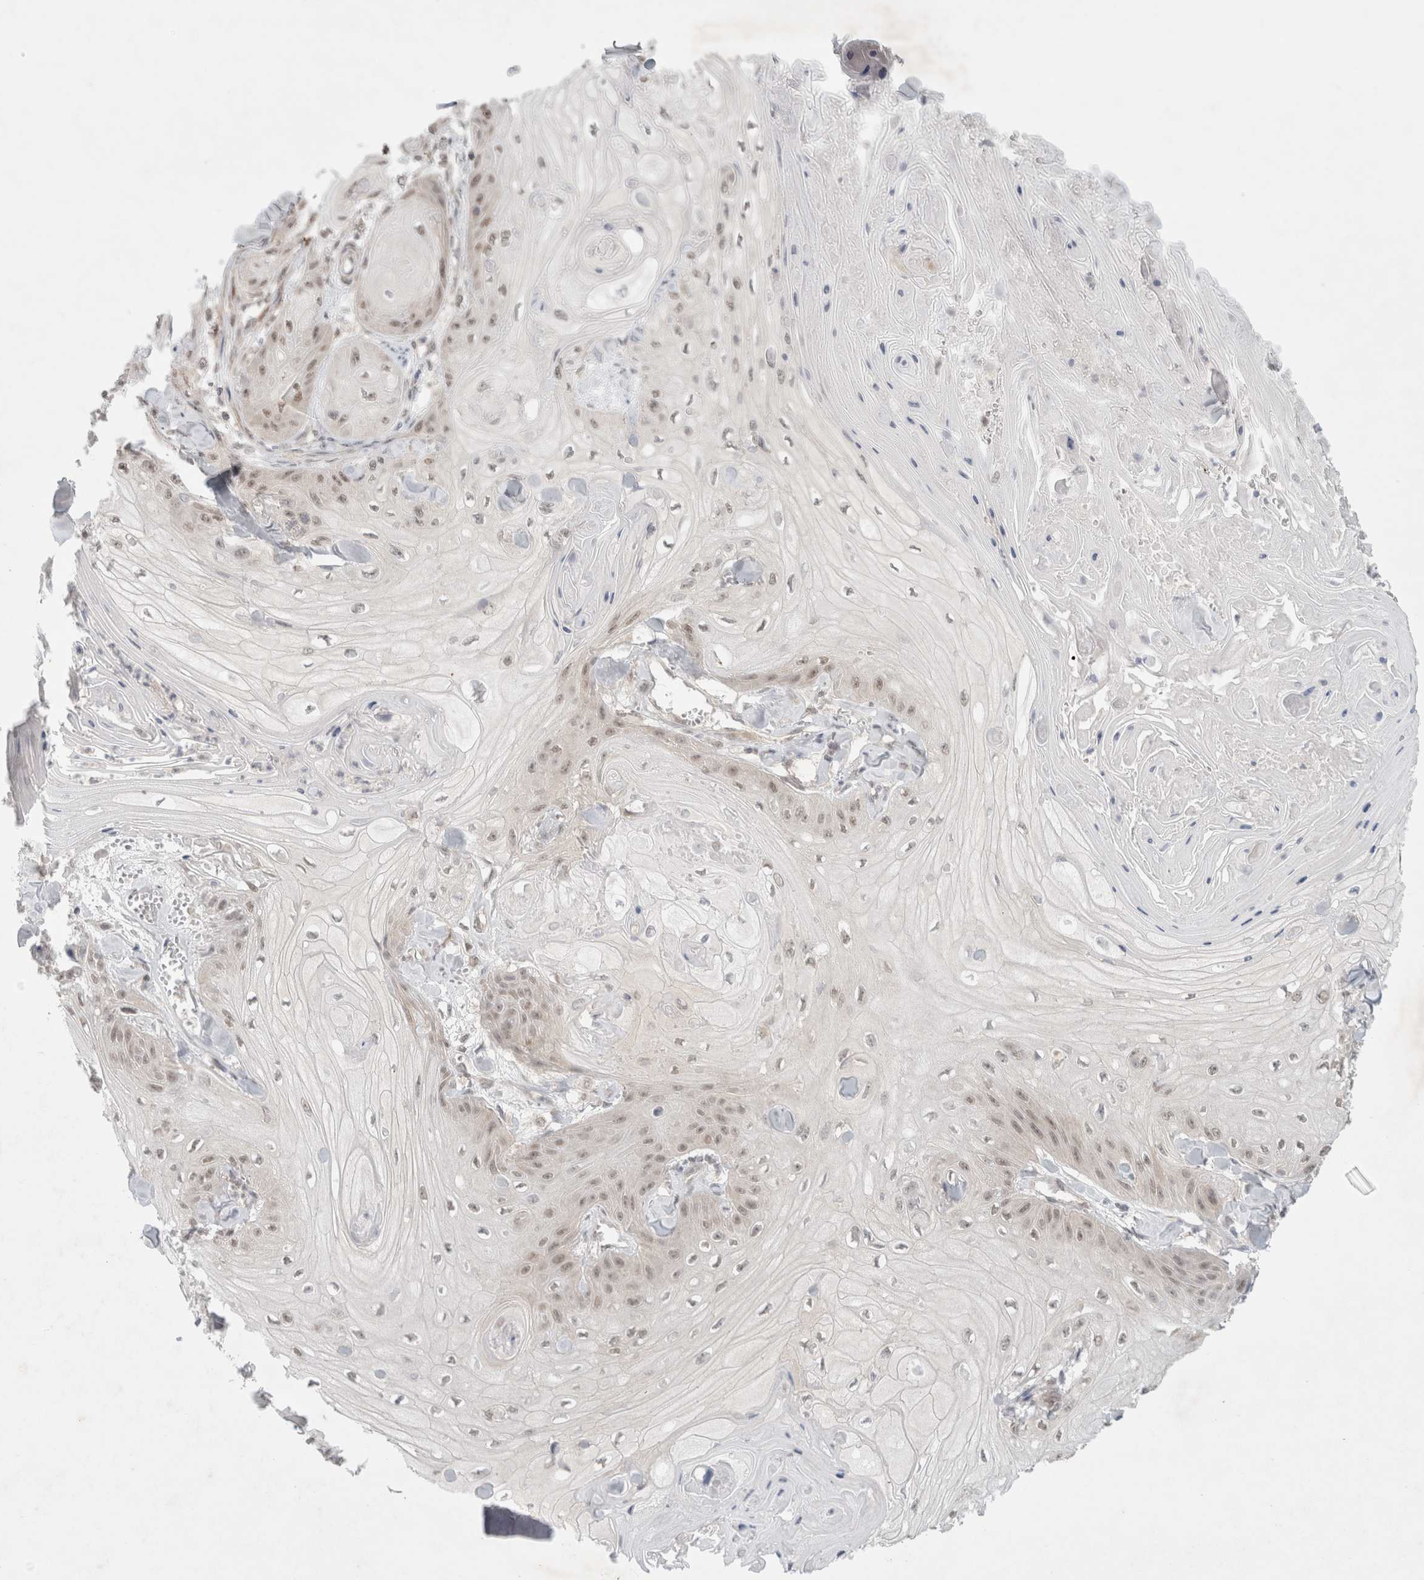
{"staining": {"intensity": "weak", "quantity": ">75%", "location": "nuclear"}, "tissue": "skin cancer", "cell_type": "Tumor cells", "image_type": "cancer", "snomed": [{"axis": "morphology", "description": "Squamous cell carcinoma, NOS"}, {"axis": "topography", "description": "Skin"}], "caption": "Weak nuclear expression for a protein is identified in approximately >75% of tumor cells of skin cancer (squamous cell carcinoma) using IHC.", "gene": "FBXO42", "patient": {"sex": "male", "age": 74}}